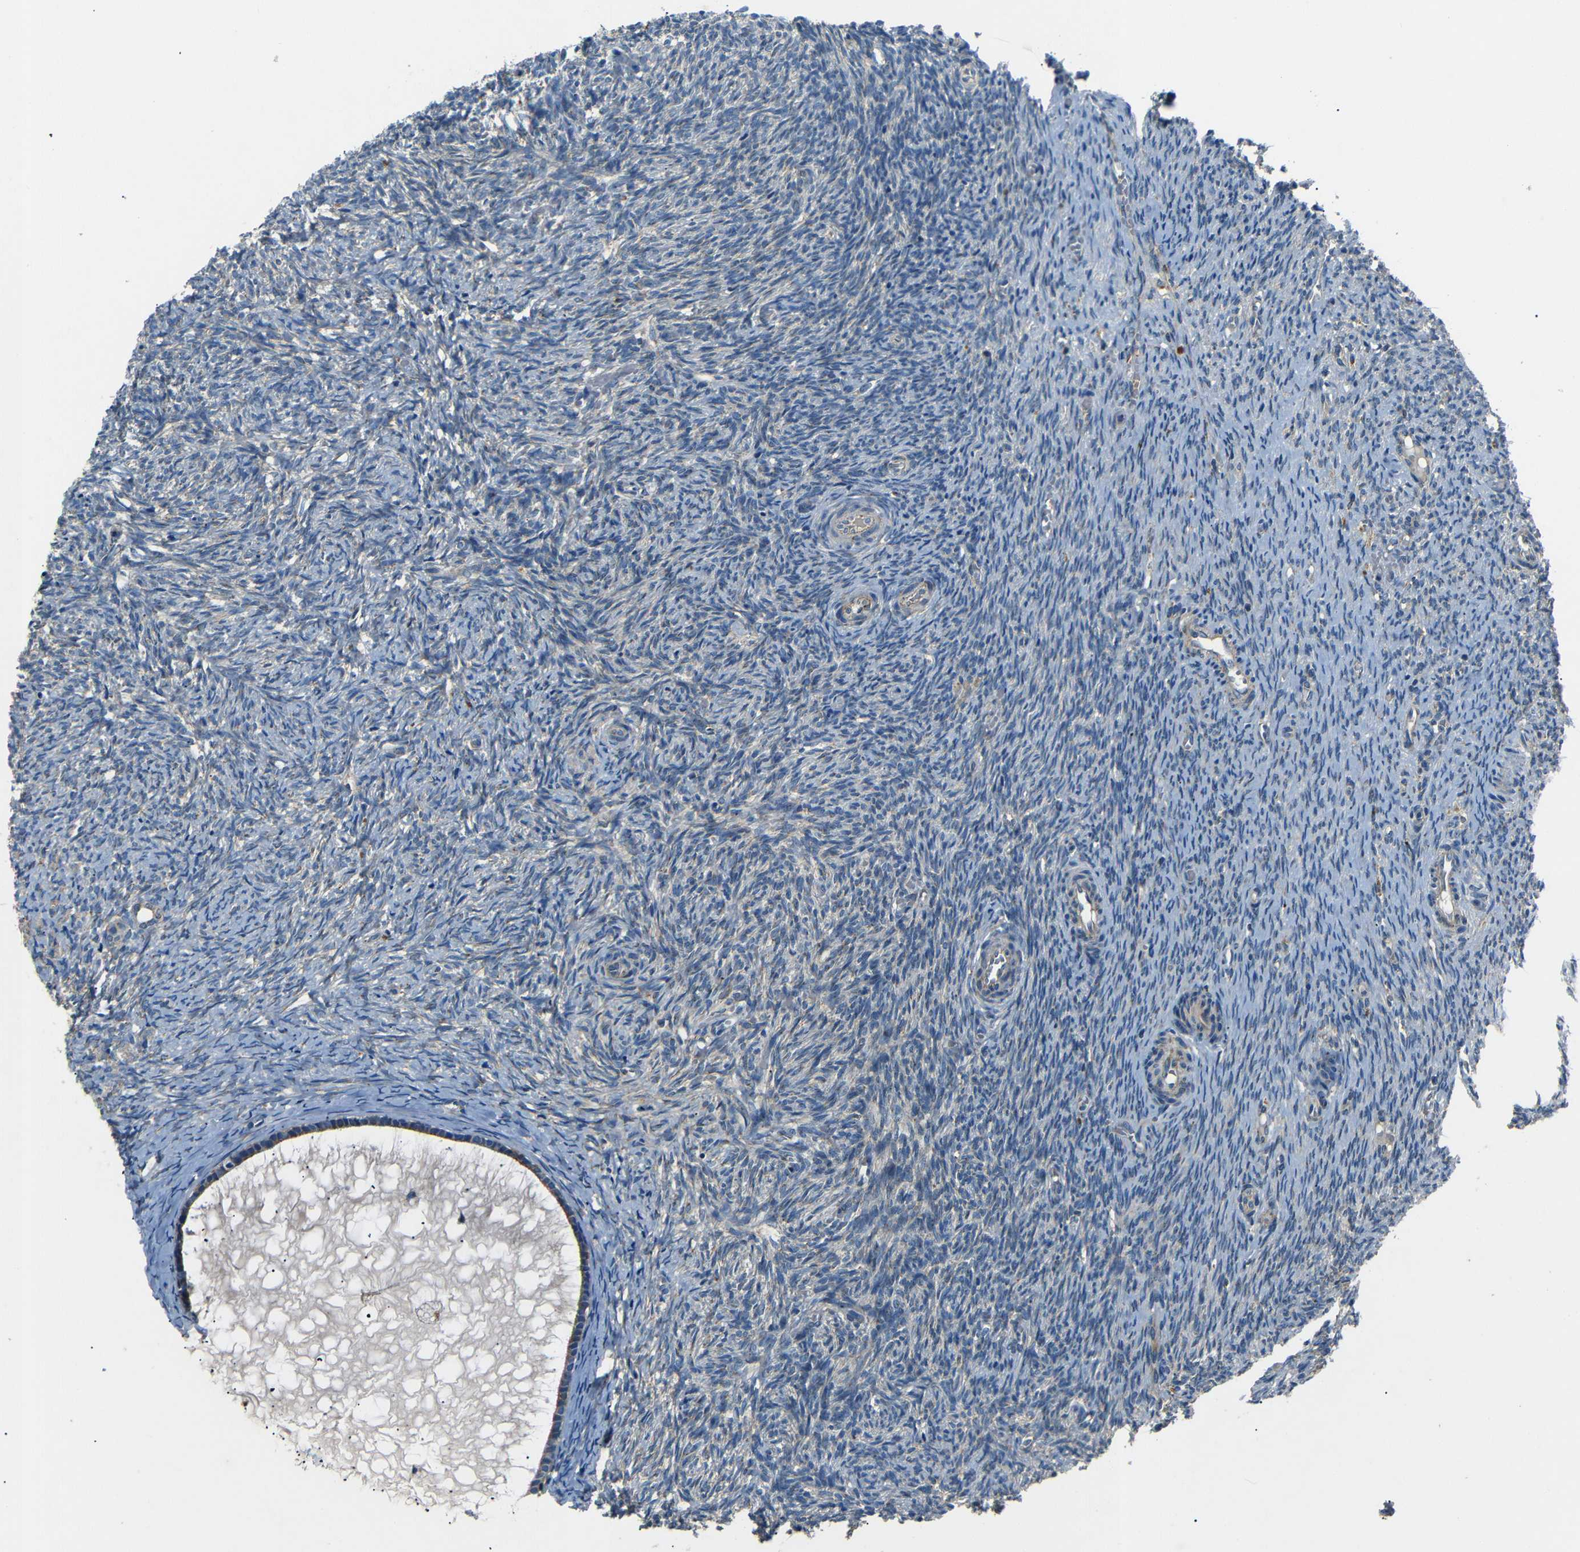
{"staining": {"intensity": "moderate", "quantity": ">75%", "location": "cytoplasmic/membranous"}, "tissue": "ovary", "cell_type": "Follicle cells", "image_type": "normal", "snomed": [{"axis": "morphology", "description": "Normal tissue, NOS"}, {"axis": "topography", "description": "Ovary"}], "caption": "Protein staining of benign ovary displays moderate cytoplasmic/membranous staining in about >75% of follicle cells.", "gene": "NETO2", "patient": {"sex": "female", "age": 41}}